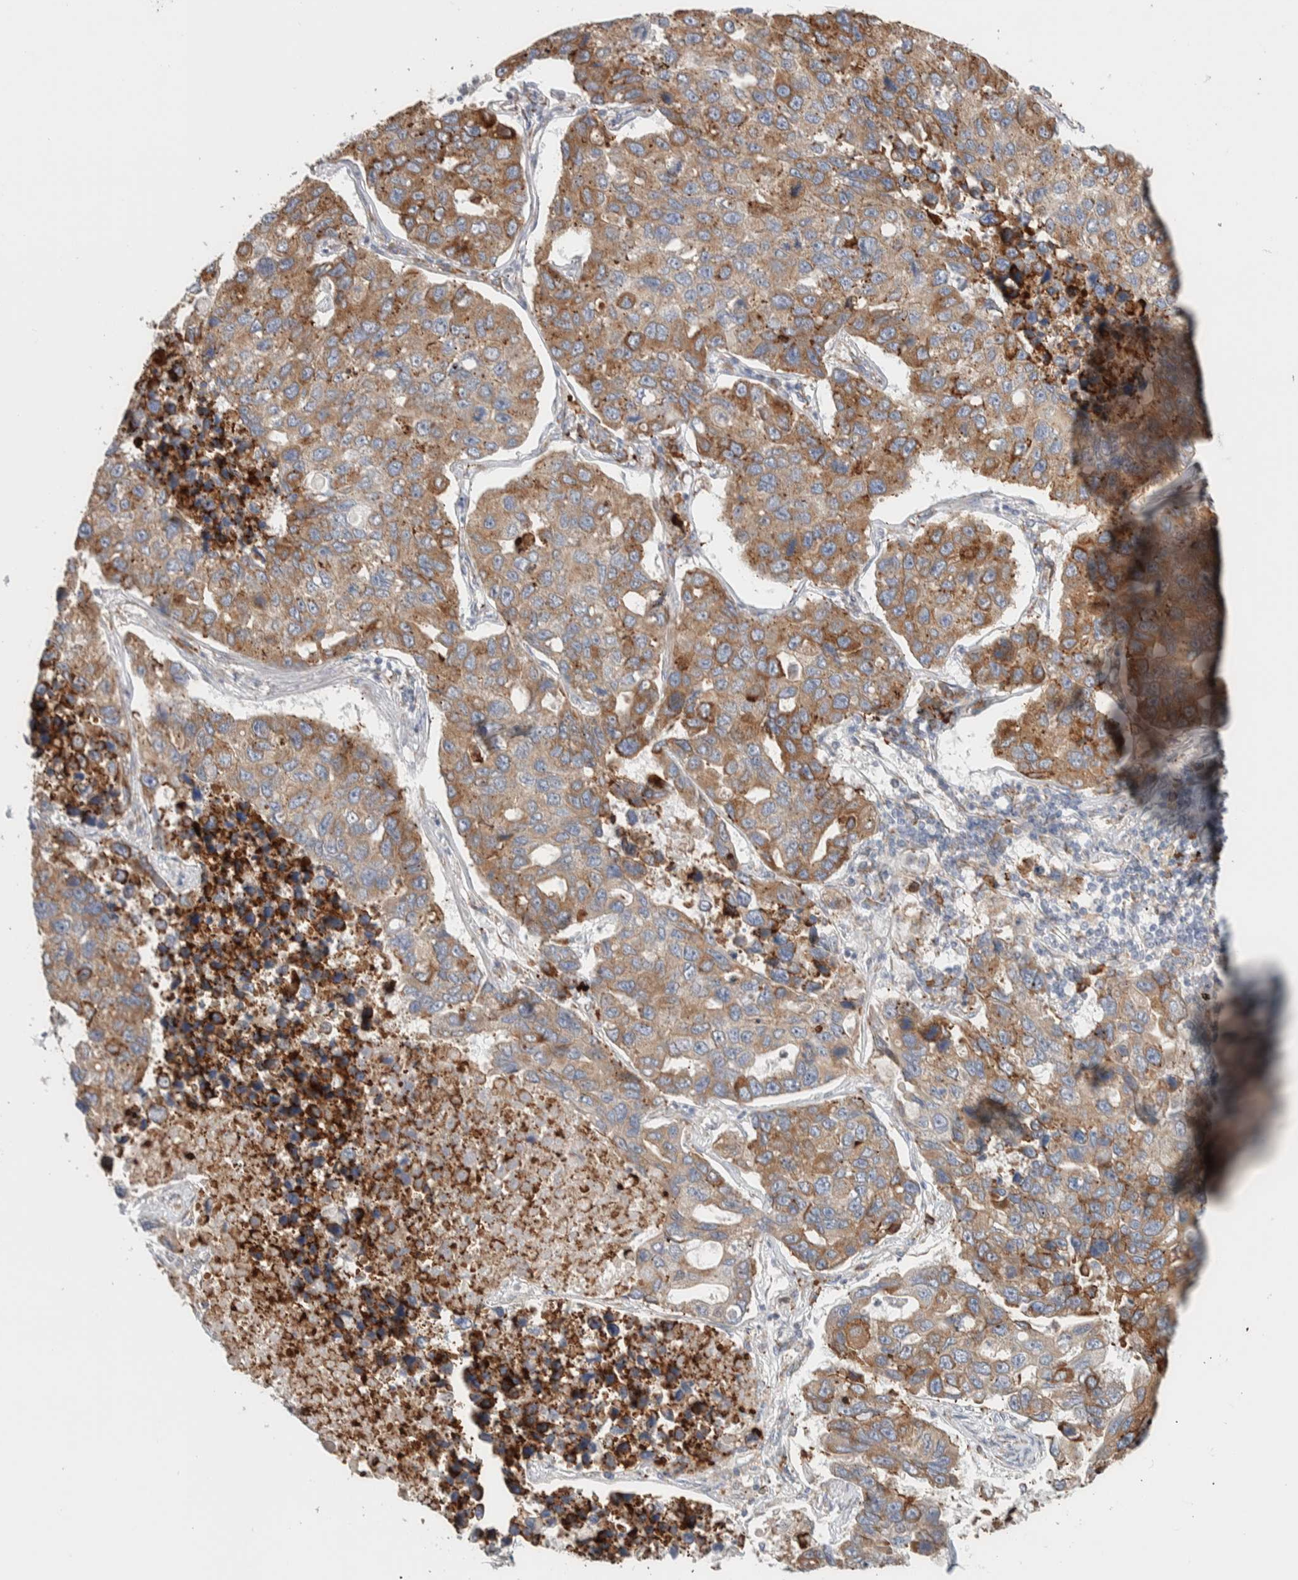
{"staining": {"intensity": "moderate", "quantity": ">75%", "location": "cytoplasmic/membranous"}, "tissue": "lung cancer", "cell_type": "Tumor cells", "image_type": "cancer", "snomed": [{"axis": "morphology", "description": "Adenocarcinoma, NOS"}, {"axis": "topography", "description": "Lung"}], "caption": "An immunohistochemistry histopathology image of tumor tissue is shown. Protein staining in brown labels moderate cytoplasmic/membranous positivity in lung cancer (adenocarcinoma) within tumor cells.", "gene": "ADCY8", "patient": {"sex": "male", "age": 64}}